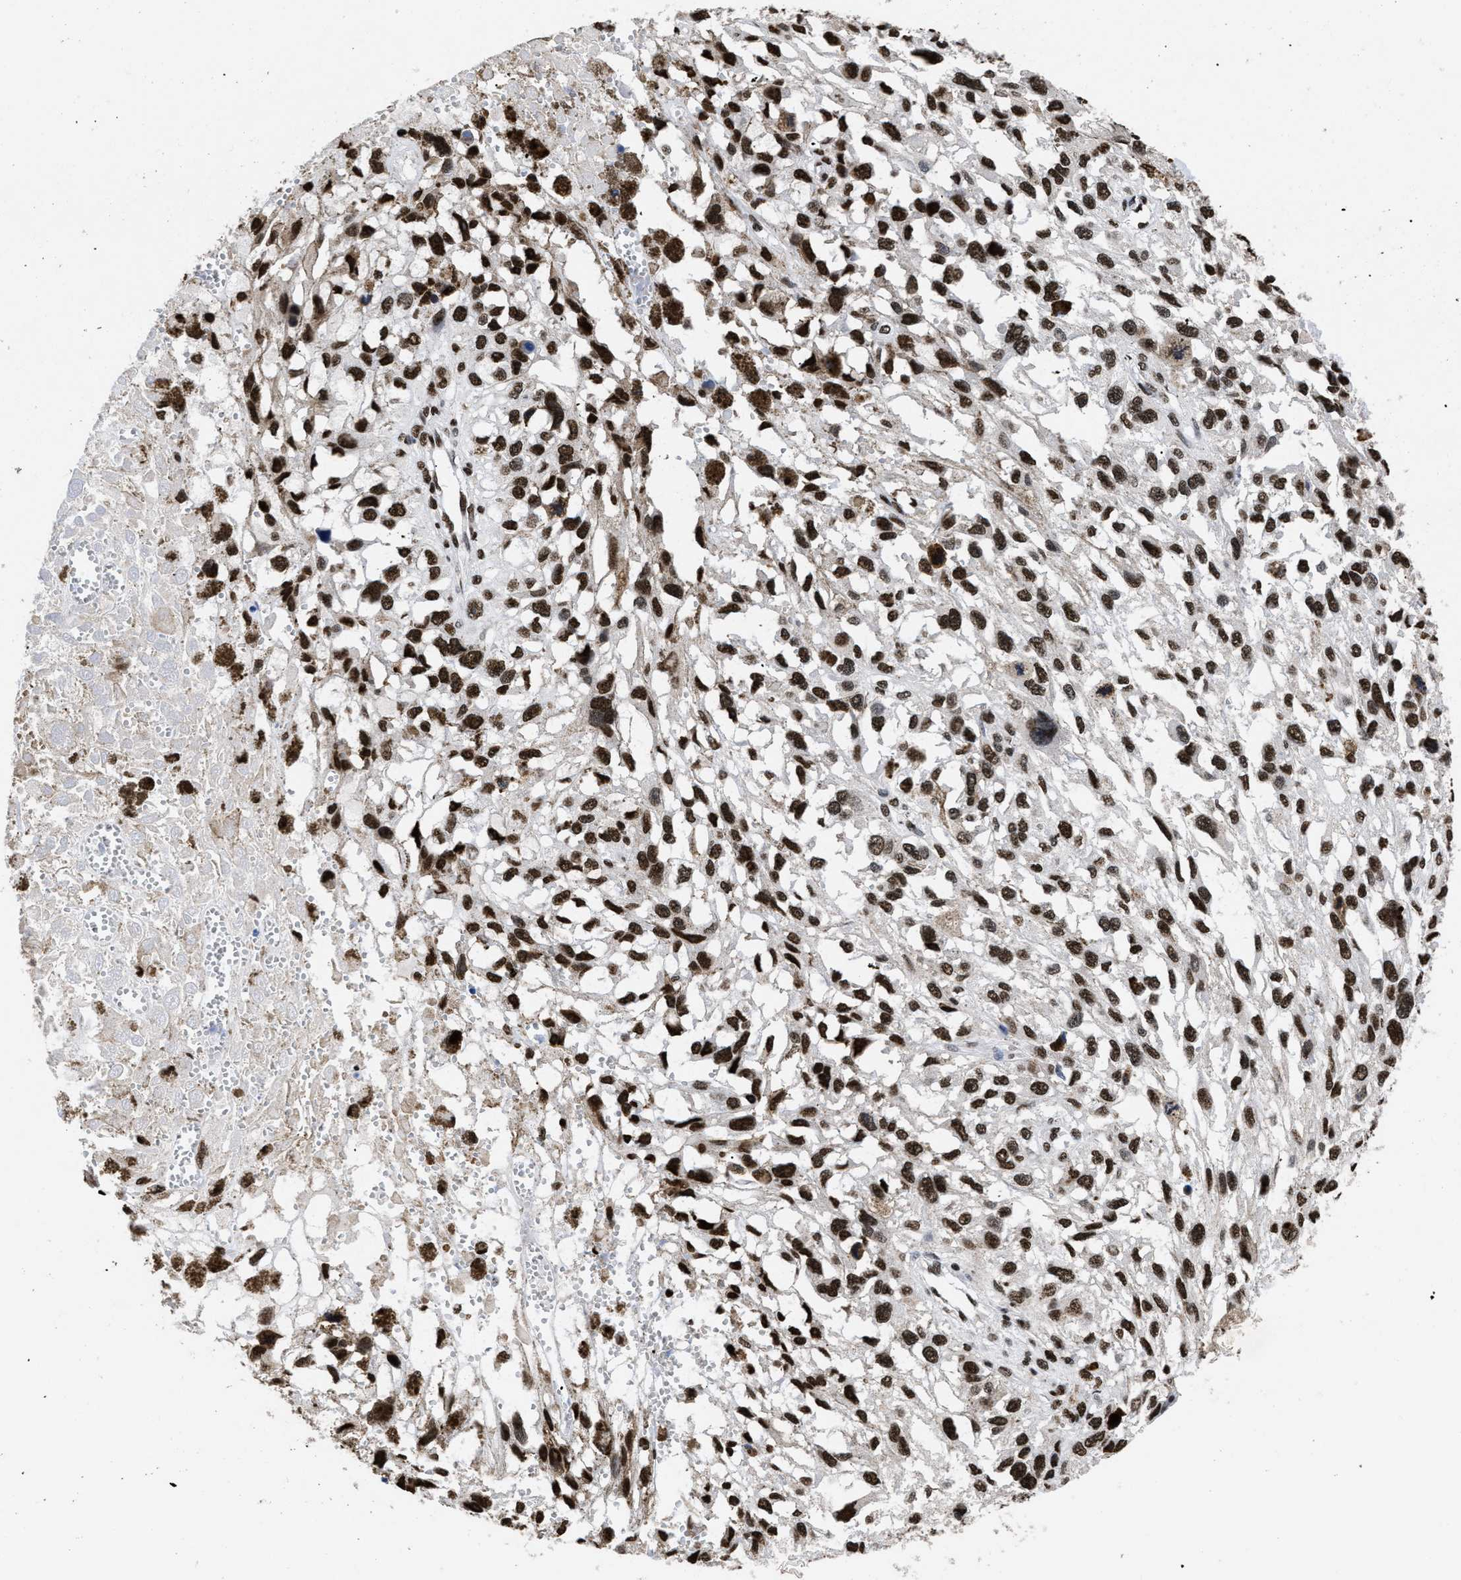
{"staining": {"intensity": "strong", "quantity": ">75%", "location": "nuclear"}, "tissue": "melanoma", "cell_type": "Tumor cells", "image_type": "cancer", "snomed": [{"axis": "morphology", "description": "Malignant melanoma, Metastatic site"}, {"axis": "topography", "description": "Lymph node"}], "caption": "Brown immunohistochemical staining in human melanoma displays strong nuclear positivity in about >75% of tumor cells.", "gene": "CALHM3", "patient": {"sex": "male", "age": 59}}